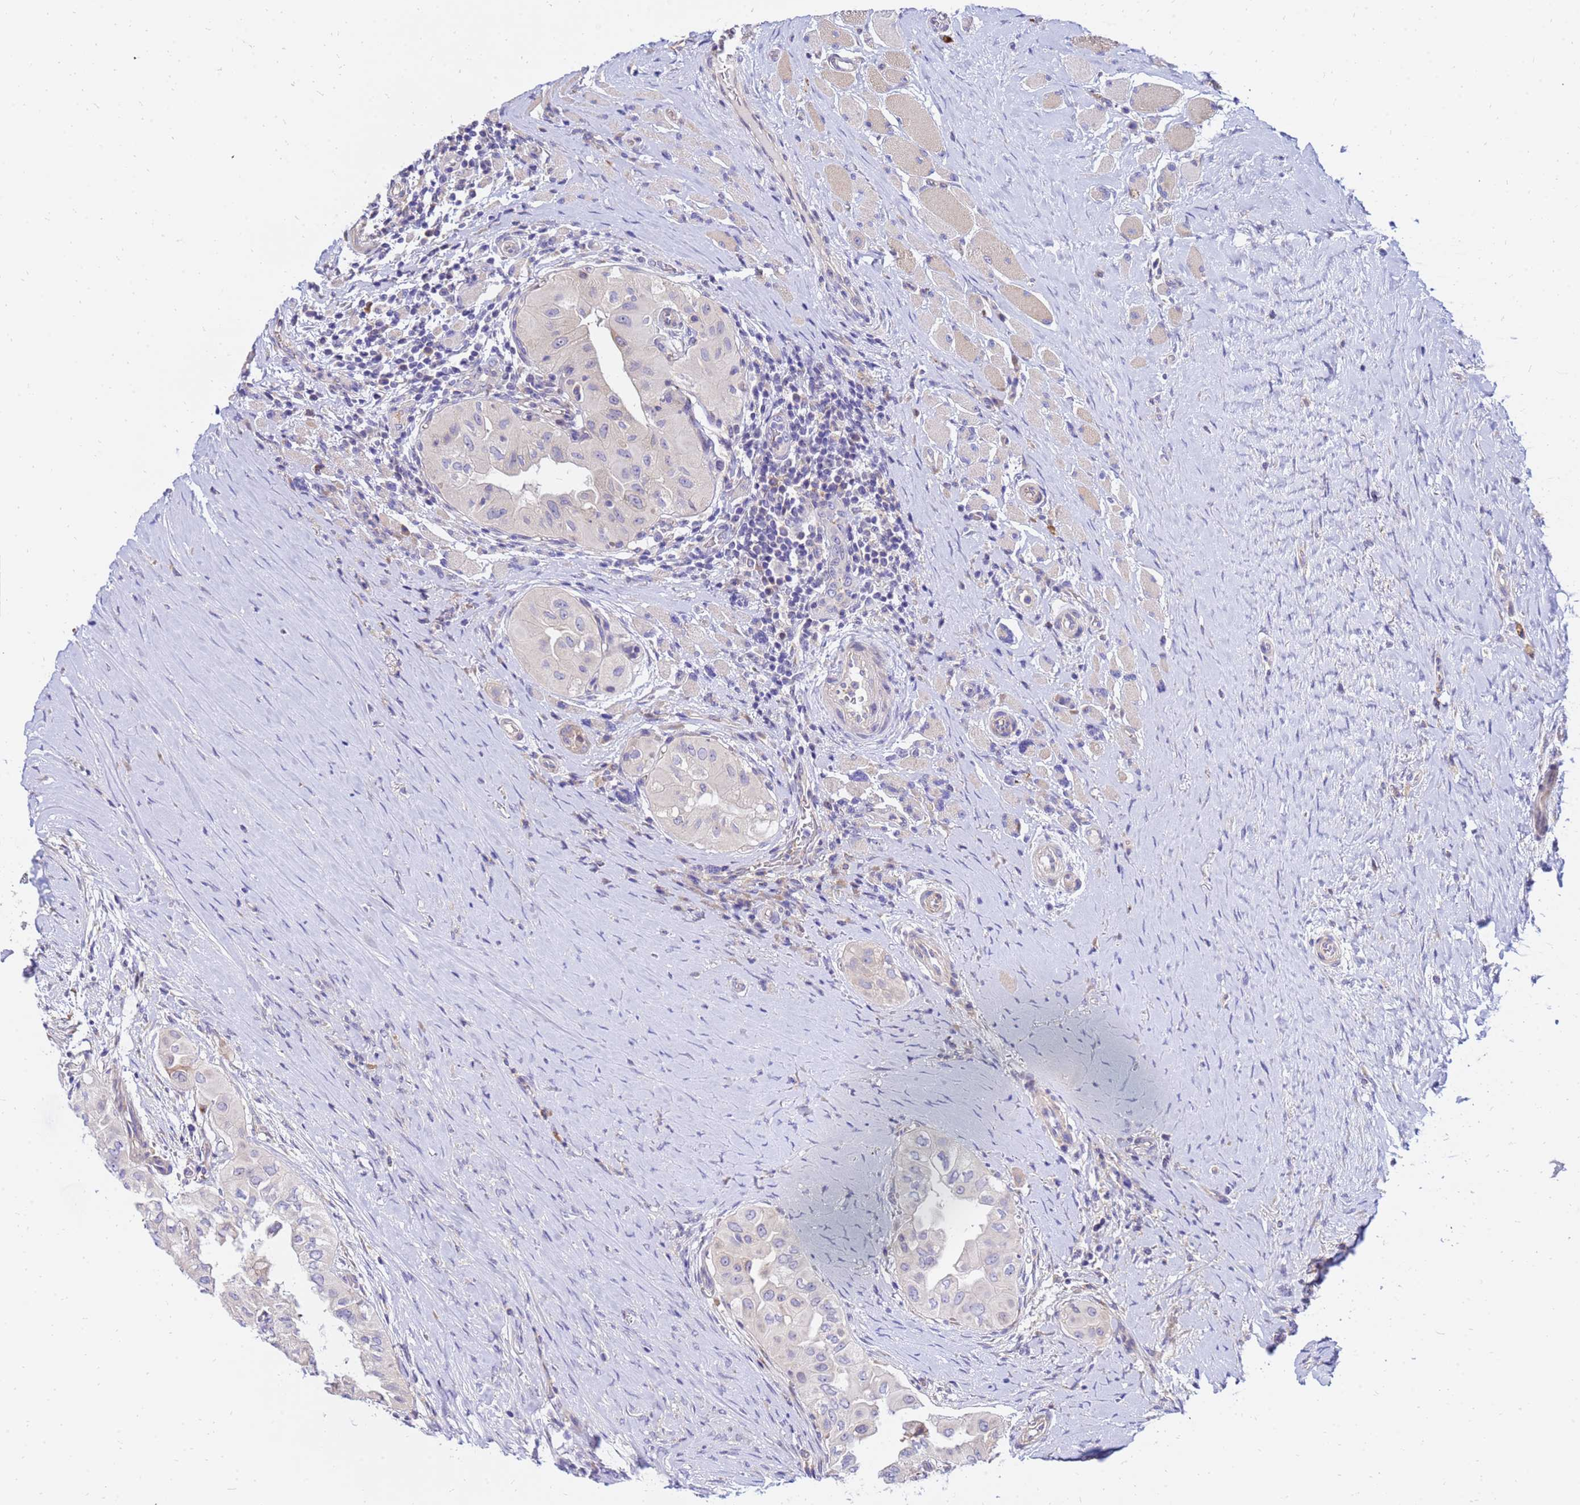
{"staining": {"intensity": "negative", "quantity": "none", "location": "none"}, "tissue": "thyroid cancer", "cell_type": "Tumor cells", "image_type": "cancer", "snomed": [{"axis": "morphology", "description": "Papillary adenocarcinoma, NOS"}, {"axis": "topography", "description": "Thyroid gland"}], "caption": "DAB immunohistochemical staining of thyroid papillary adenocarcinoma shows no significant positivity in tumor cells.", "gene": "HERC5", "patient": {"sex": "female", "age": 59}}